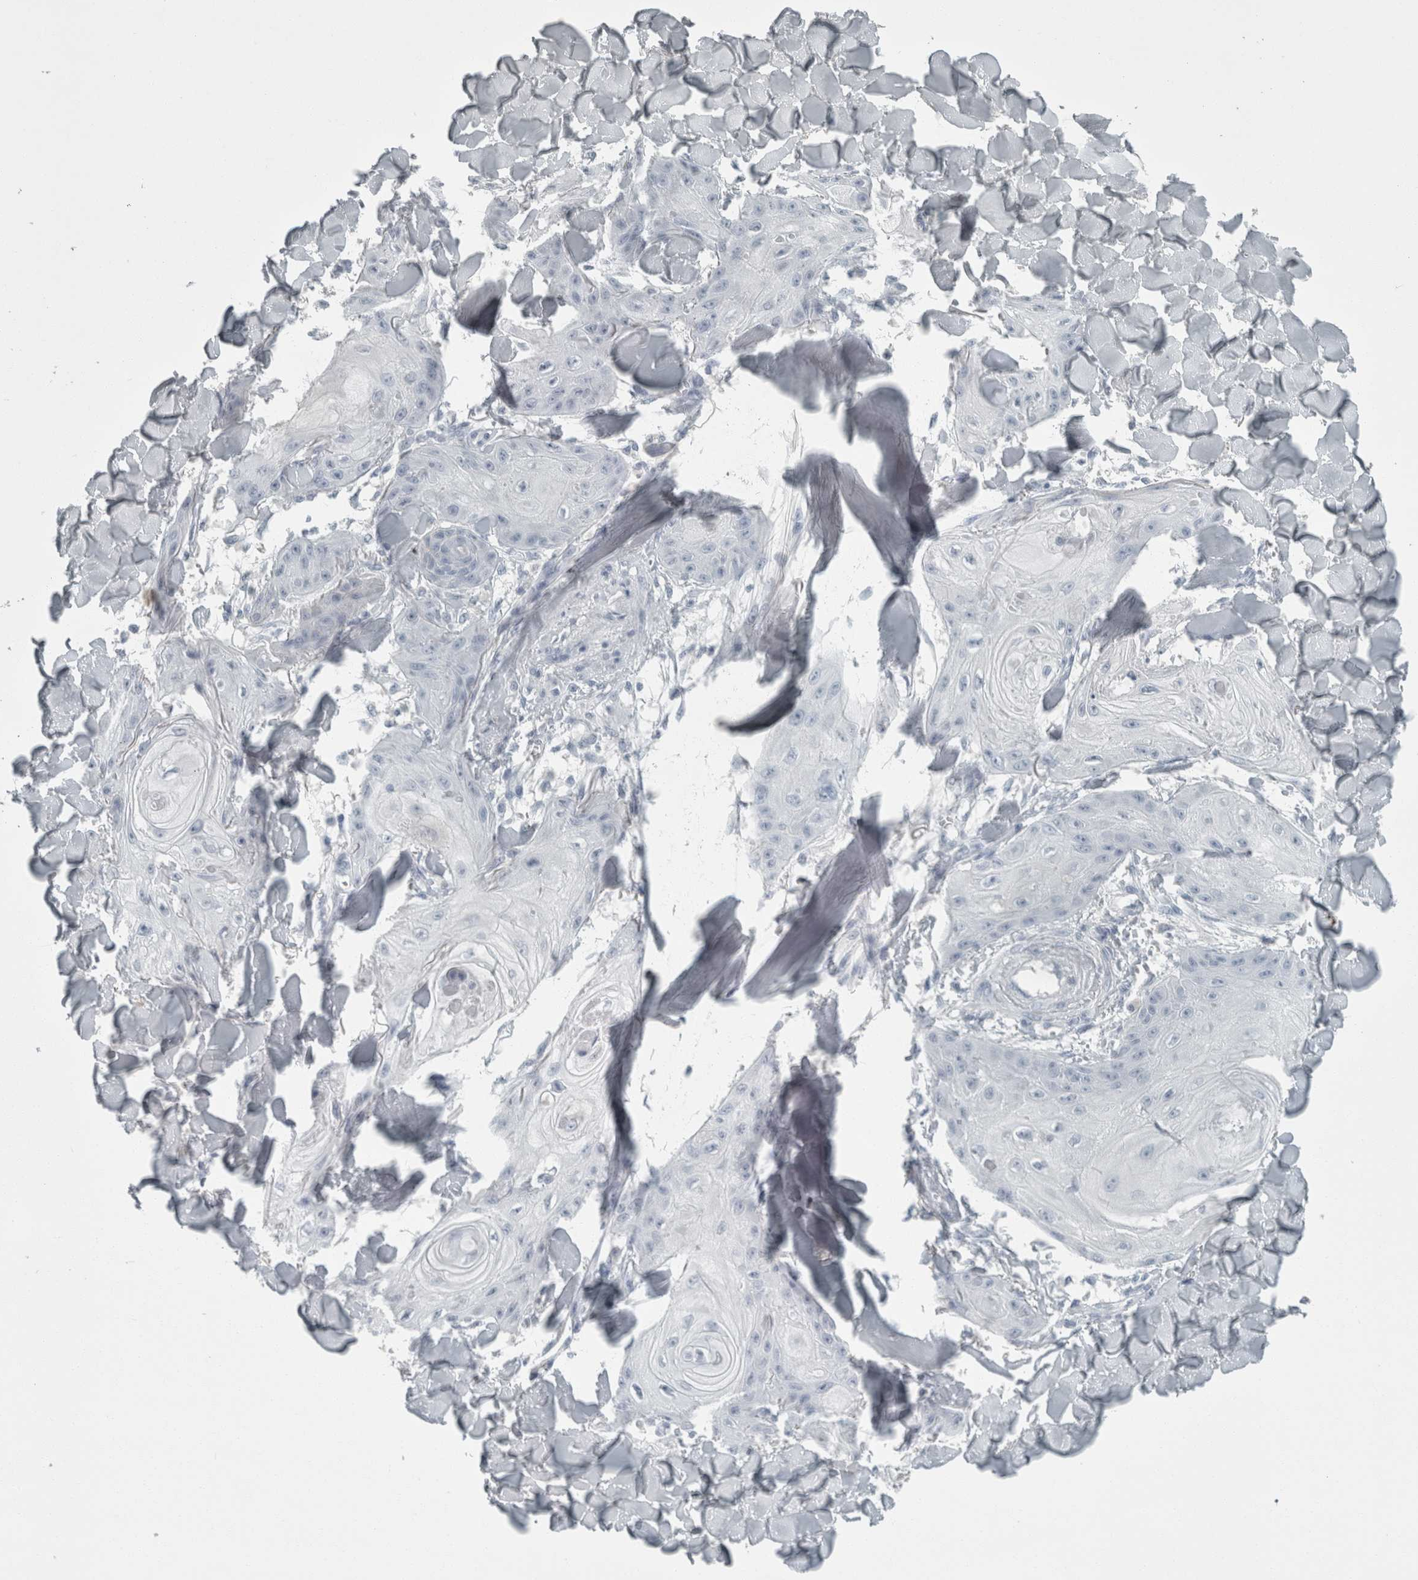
{"staining": {"intensity": "negative", "quantity": "none", "location": "none"}, "tissue": "skin cancer", "cell_type": "Tumor cells", "image_type": "cancer", "snomed": [{"axis": "morphology", "description": "Squamous cell carcinoma, NOS"}, {"axis": "topography", "description": "Skin"}], "caption": "Squamous cell carcinoma (skin) was stained to show a protein in brown. There is no significant staining in tumor cells. Brightfield microscopy of IHC stained with DAB (3,3'-diaminobenzidine) (brown) and hematoxylin (blue), captured at high magnification.", "gene": "CHL1", "patient": {"sex": "male", "age": 74}}